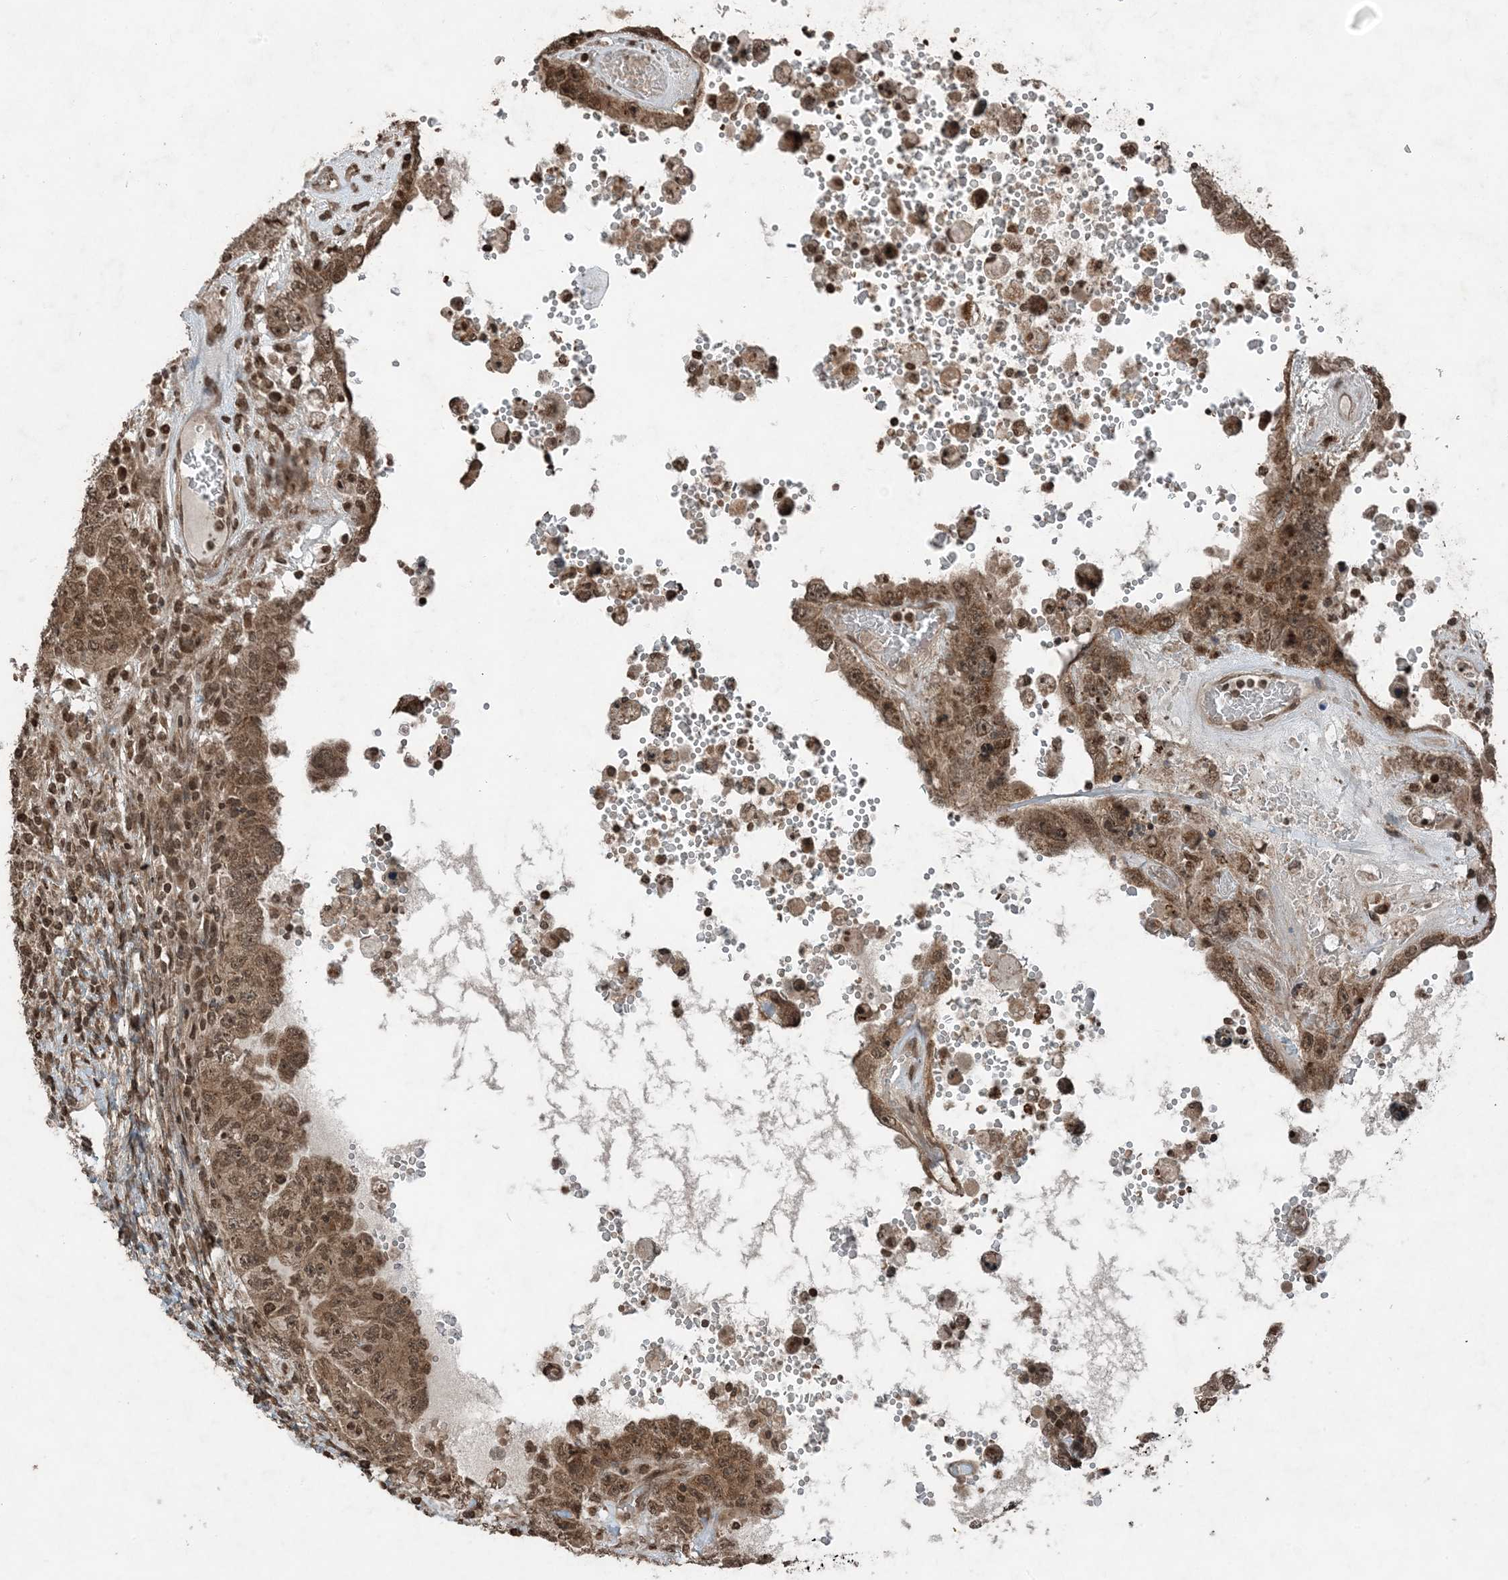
{"staining": {"intensity": "moderate", "quantity": ">75%", "location": "cytoplasmic/membranous,nuclear"}, "tissue": "testis cancer", "cell_type": "Tumor cells", "image_type": "cancer", "snomed": [{"axis": "morphology", "description": "Carcinoma, Embryonal, NOS"}, {"axis": "topography", "description": "Testis"}], "caption": "Testis embryonal carcinoma stained with DAB (3,3'-diaminobenzidine) immunohistochemistry (IHC) reveals medium levels of moderate cytoplasmic/membranous and nuclear expression in approximately >75% of tumor cells.", "gene": "ZFAND2B", "patient": {"sex": "male", "age": 26}}